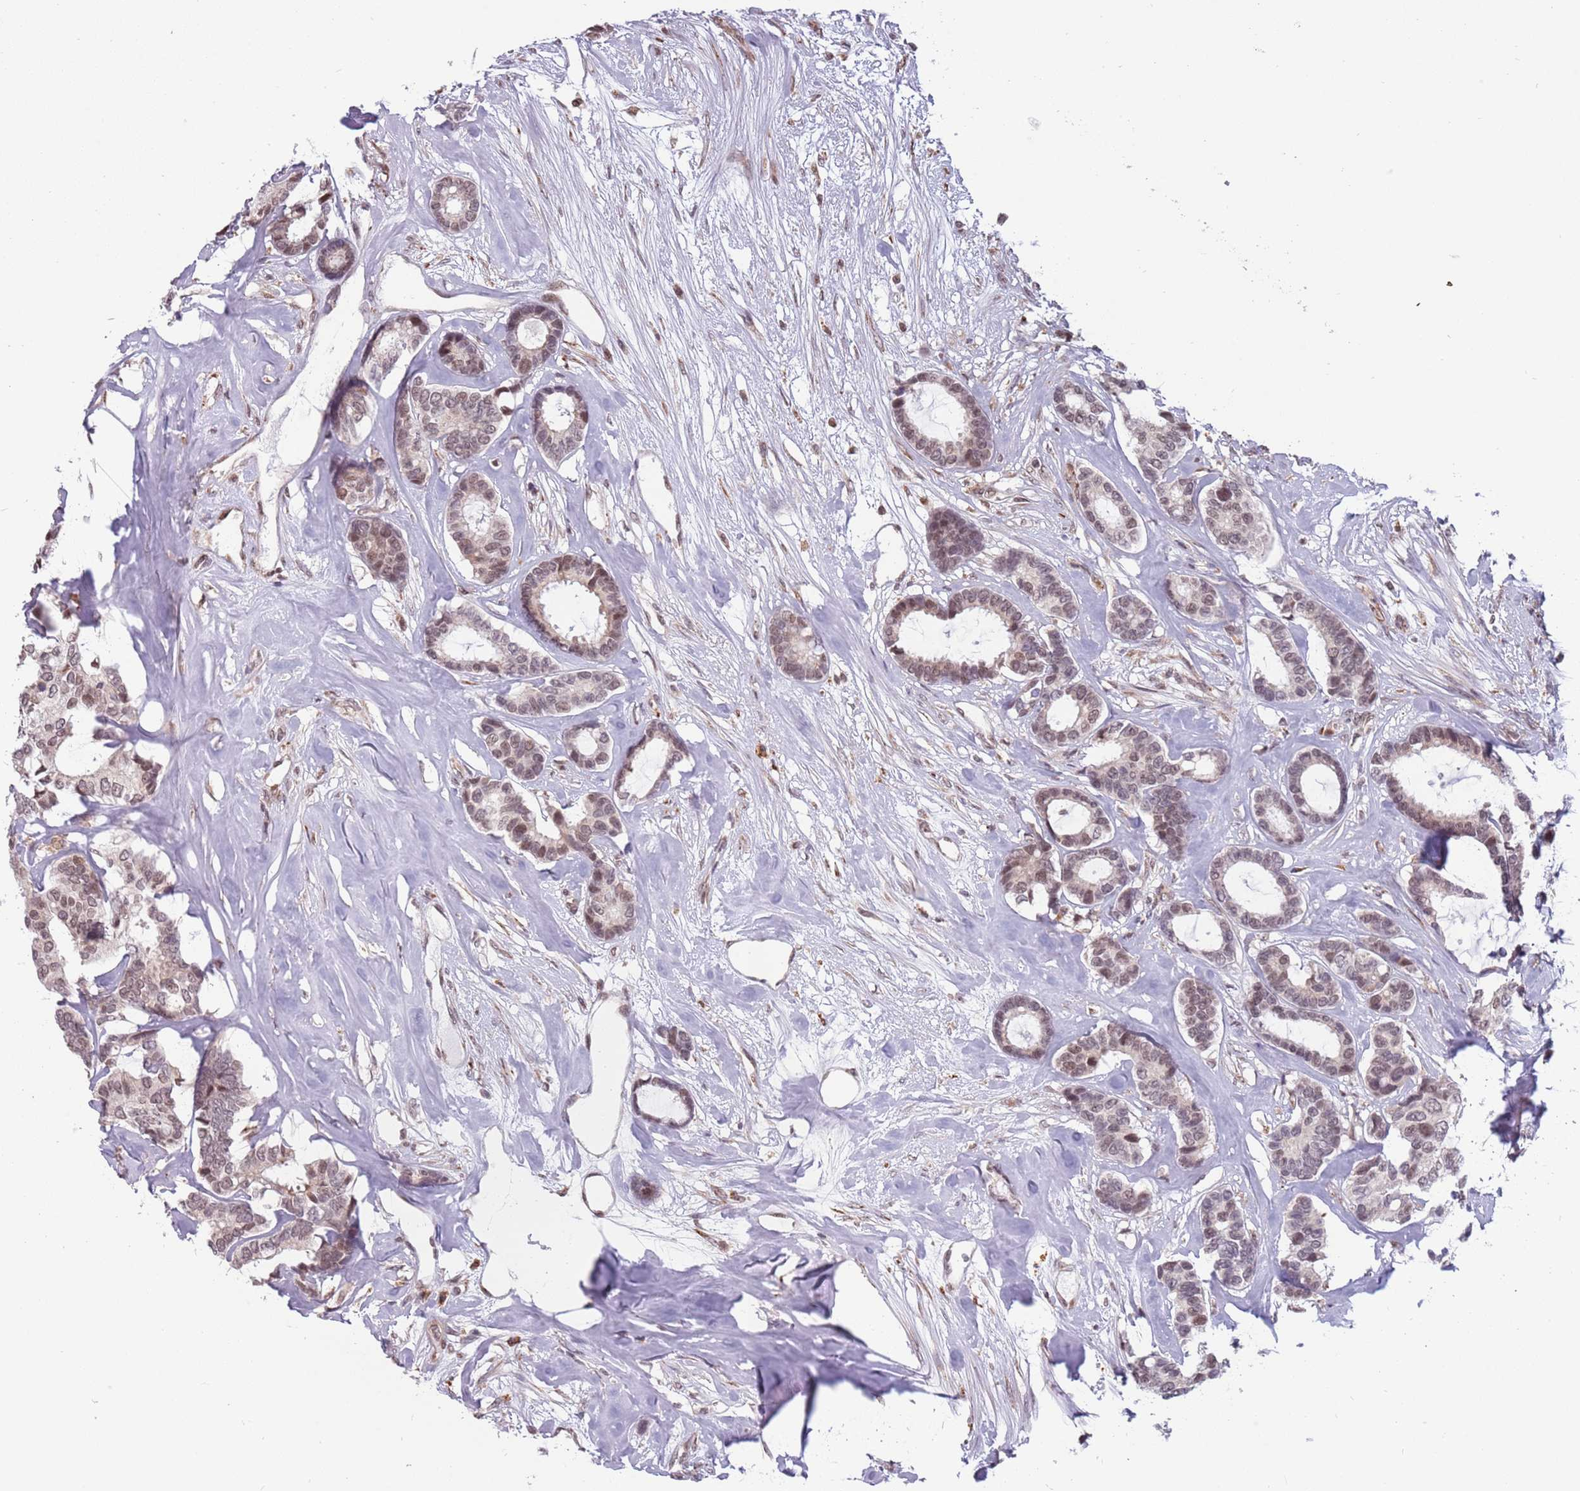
{"staining": {"intensity": "weak", "quantity": ">75%", "location": "nuclear"}, "tissue": "breast cancer", "cell_type": "Tumor cells", "image_type": "cancer", "snomed": [{"axis": "morphology", "description": "Duct carcinoma"}, {"axis": "topography", "description": "Breast"}], "caption": "IHC of breast cancer (infiltrating ductal carcinoma) shows low levels of weak nuclear positivity in approximately >75% of tumor cells.", "gene": "BARD1", "patient": {"sex": "female", "age": 87}}